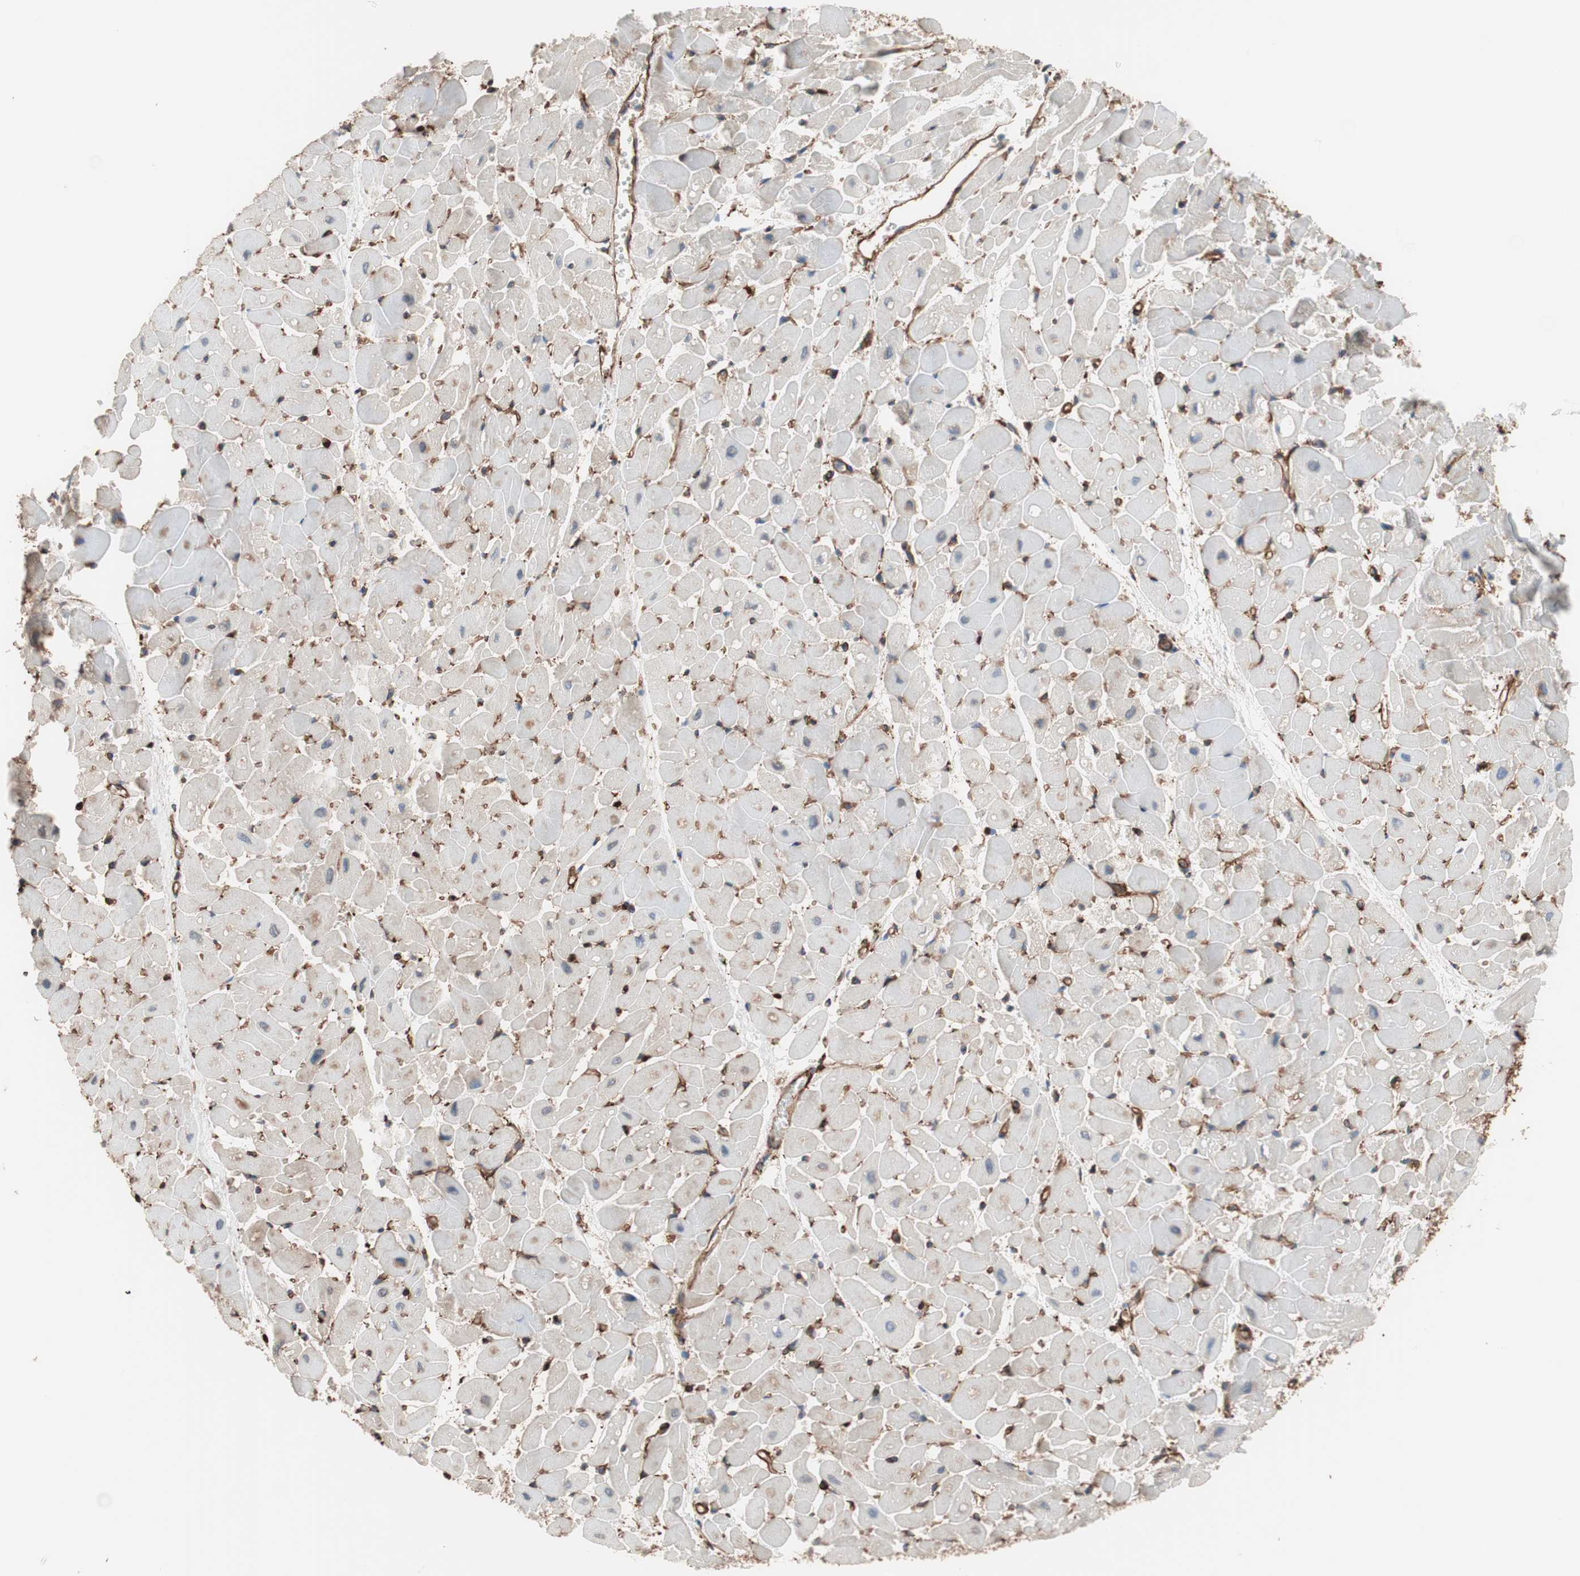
{"staining": {"intensity": "weak", "quantity": "25%-75%", "location": "cytoplasmic/membranous"}, "tissue": "heart muscle", "cell_type": "Cardiomyocytes", "image_type": "normal", "snomed": [{"axis": "morphology", "description": "Normal tissue, NOS"}, {"axis": "topography", "description": "Heart"}], "caption": "A brown stain labels weak cytoplasmic/membranous expression of a protein in cardiomyocytes of benign human heart muscle. Ihc stains the protein of interest in brown and the nuclei are stained blue.", "gene": "GPSM2", "patient": {"sex": "female", "age": 19}}